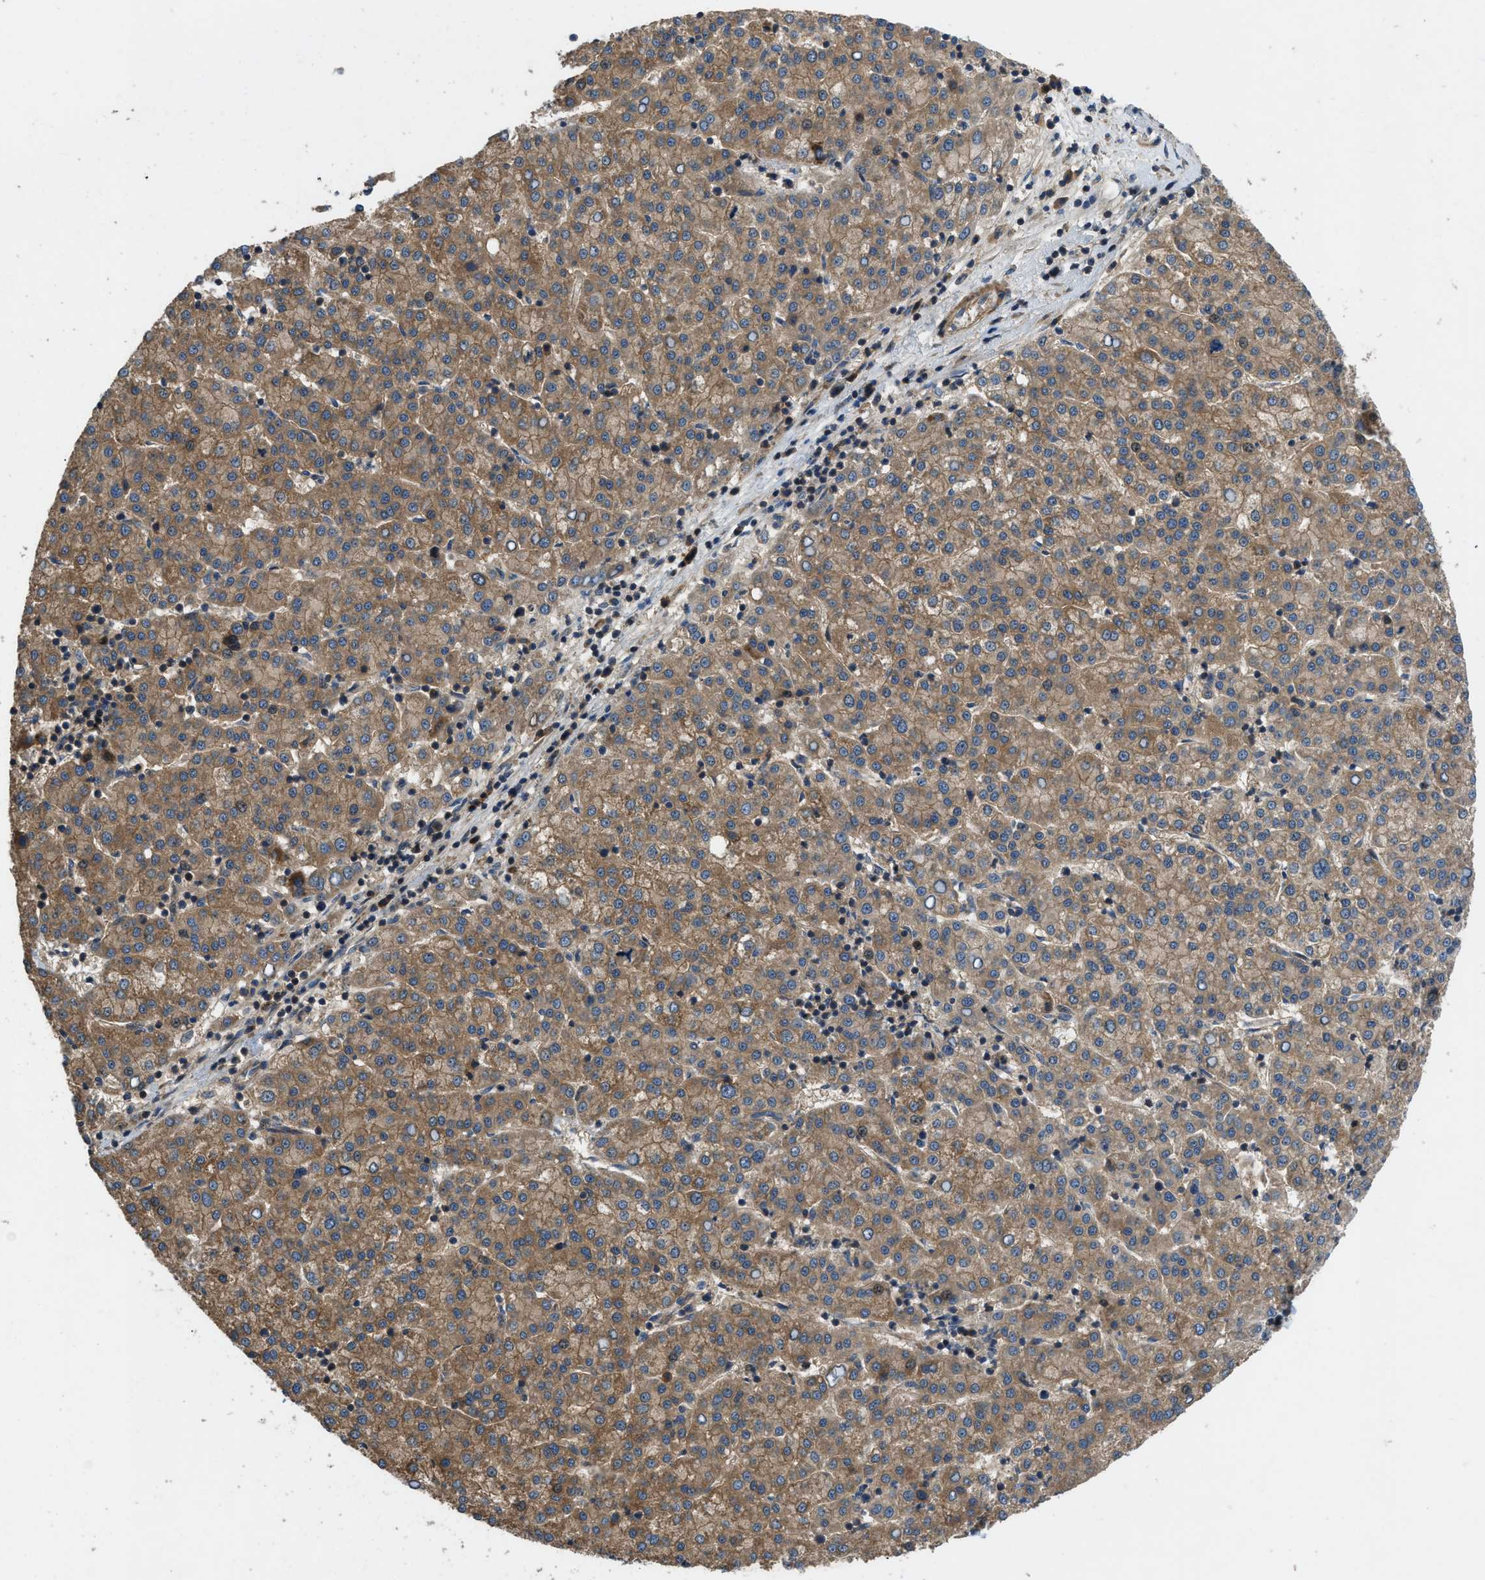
{"staining": {"intensity": "moderate", "quantity": ">75%", "location": "cytoplasmic/membranous"}, "tissue": "liver cancer", "cell_type": "Tumor cells", "image_type": "cancer", "snomed": [{"axis": "morphology", "description": "Carcinoma, Hepatocellular, NOS"}, {"axis": "topography", "description": "Liver"}], "caption": "This image displays immunohistochemistry (IHC) staining of liver hepatocellular carcinoma, with medium moderate cytoplasmic/membranous expression in approximately >75% of tumor cells.", "gene": "CNNM3", "patient": {"sex": "female", "age": 58}}